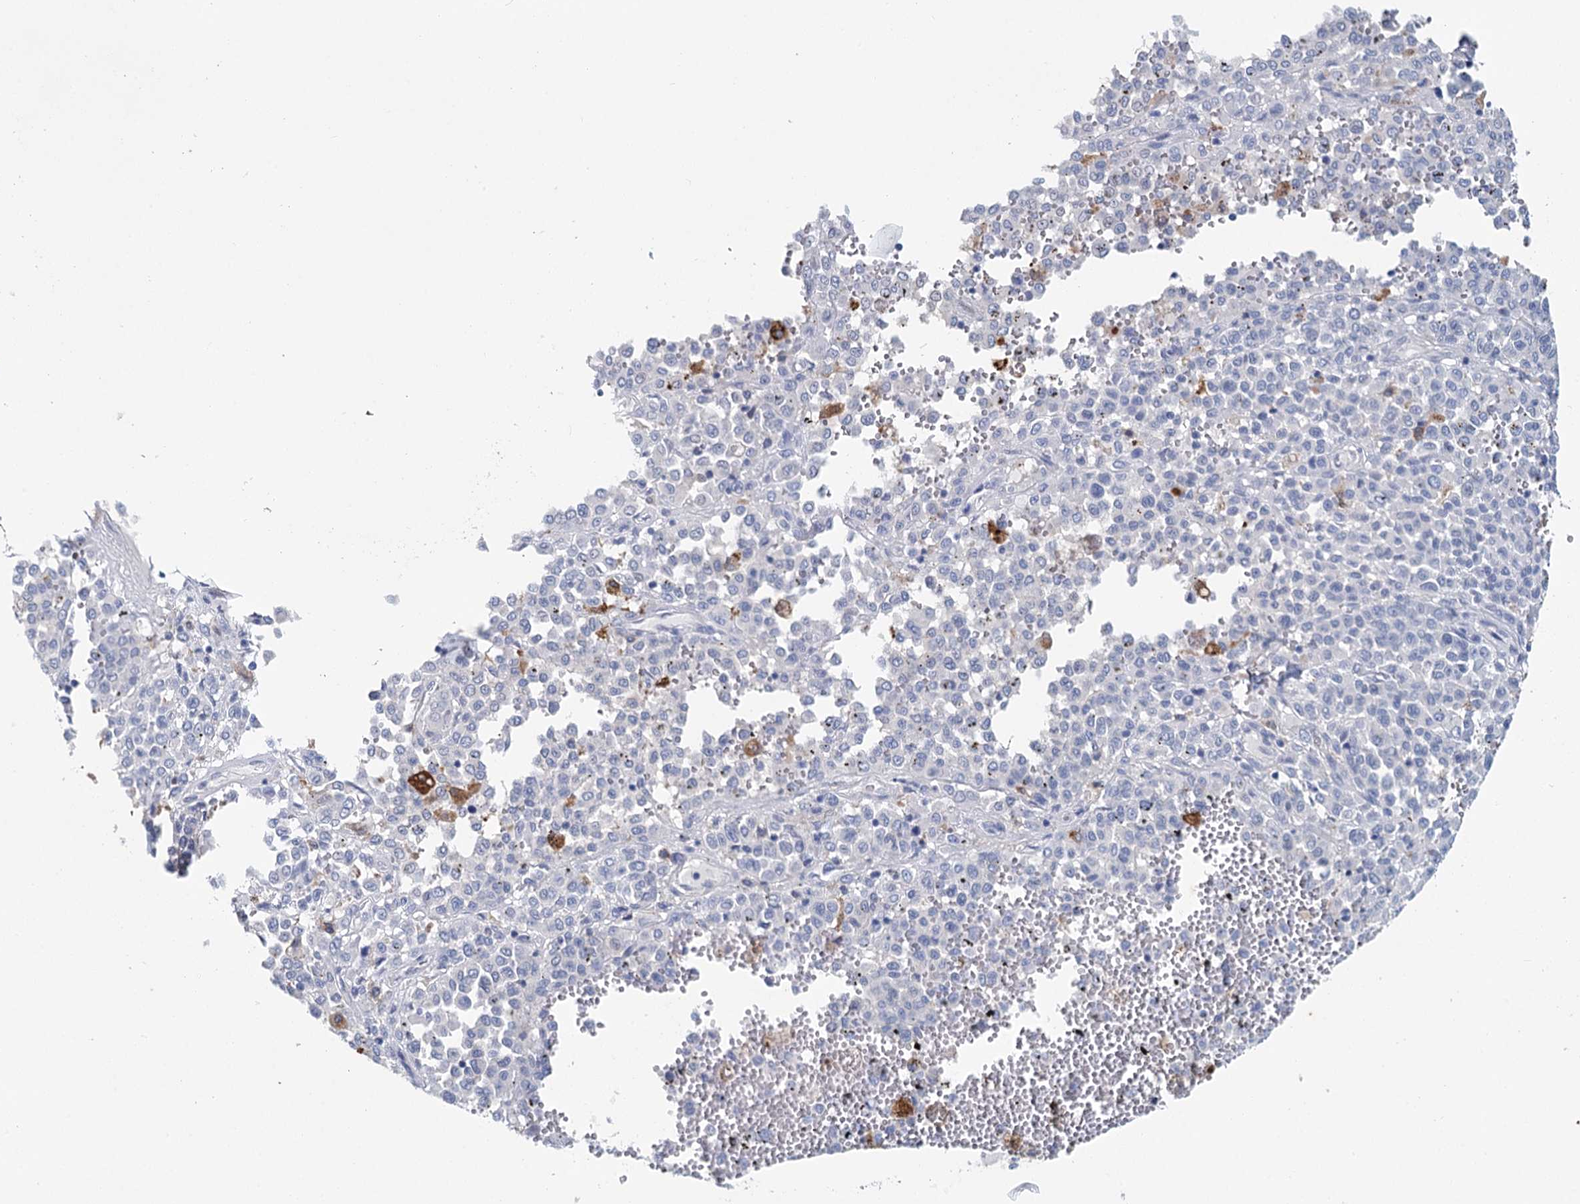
{"staining": {"intensity": "negative", "quantity": "none", "location": "none"}, "tissue": "melanoma", "cell_type": "Tumor cells", "image_type": "cancer", "snomed": [{"axis": "morphology", "description": "Malignant melanoma, Metastatic site"}, {"axis": "topography", "description": "Pancreas"}], "caption": "Immunohistochemistry (IHC) of human melanoma shows no positivity in tumor cells.", "gene": "METTL7B", "patient": {"sex": "female", "age": 30}}